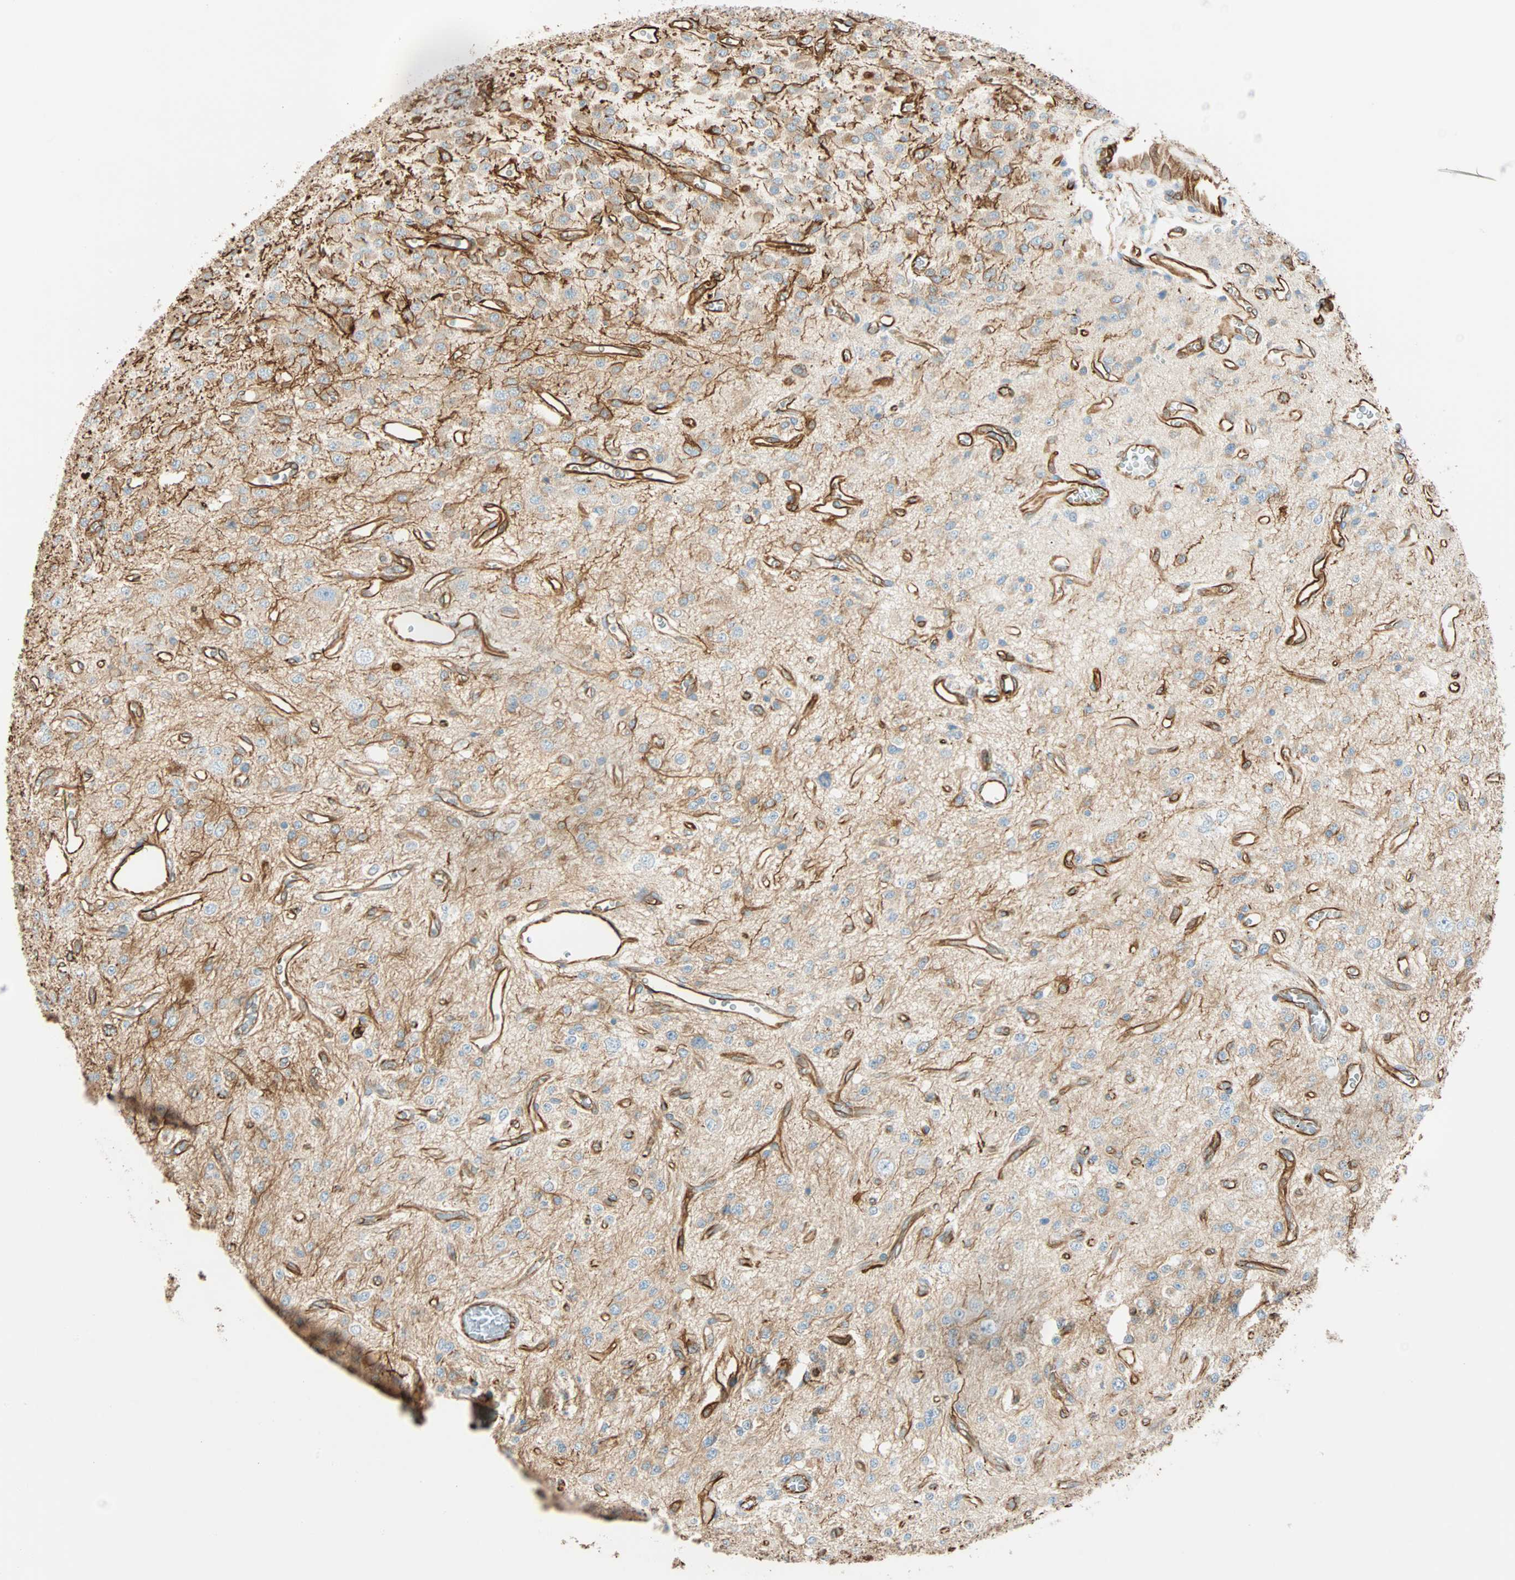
{"staining": {"intensity": "weak", "quantity": "25%-75%", "location": "cytoplasmic/membranous"}, "tissue": "glioma", "cell_type": "Tumor cells", "image_type": "cancer", "snomed": [{"axis": "morphology", "description": "Glioma, malignant, Low grade"}, {"axis": "topography", "description": "Brain"}], "caption": "Brown immunohistochemical staining in glioma displays weak cytoplasmic/membranous positivity in about 25%-75% of tumor cells.", "gene": "NES", "patient": {"sex": "male", "age": 38}}